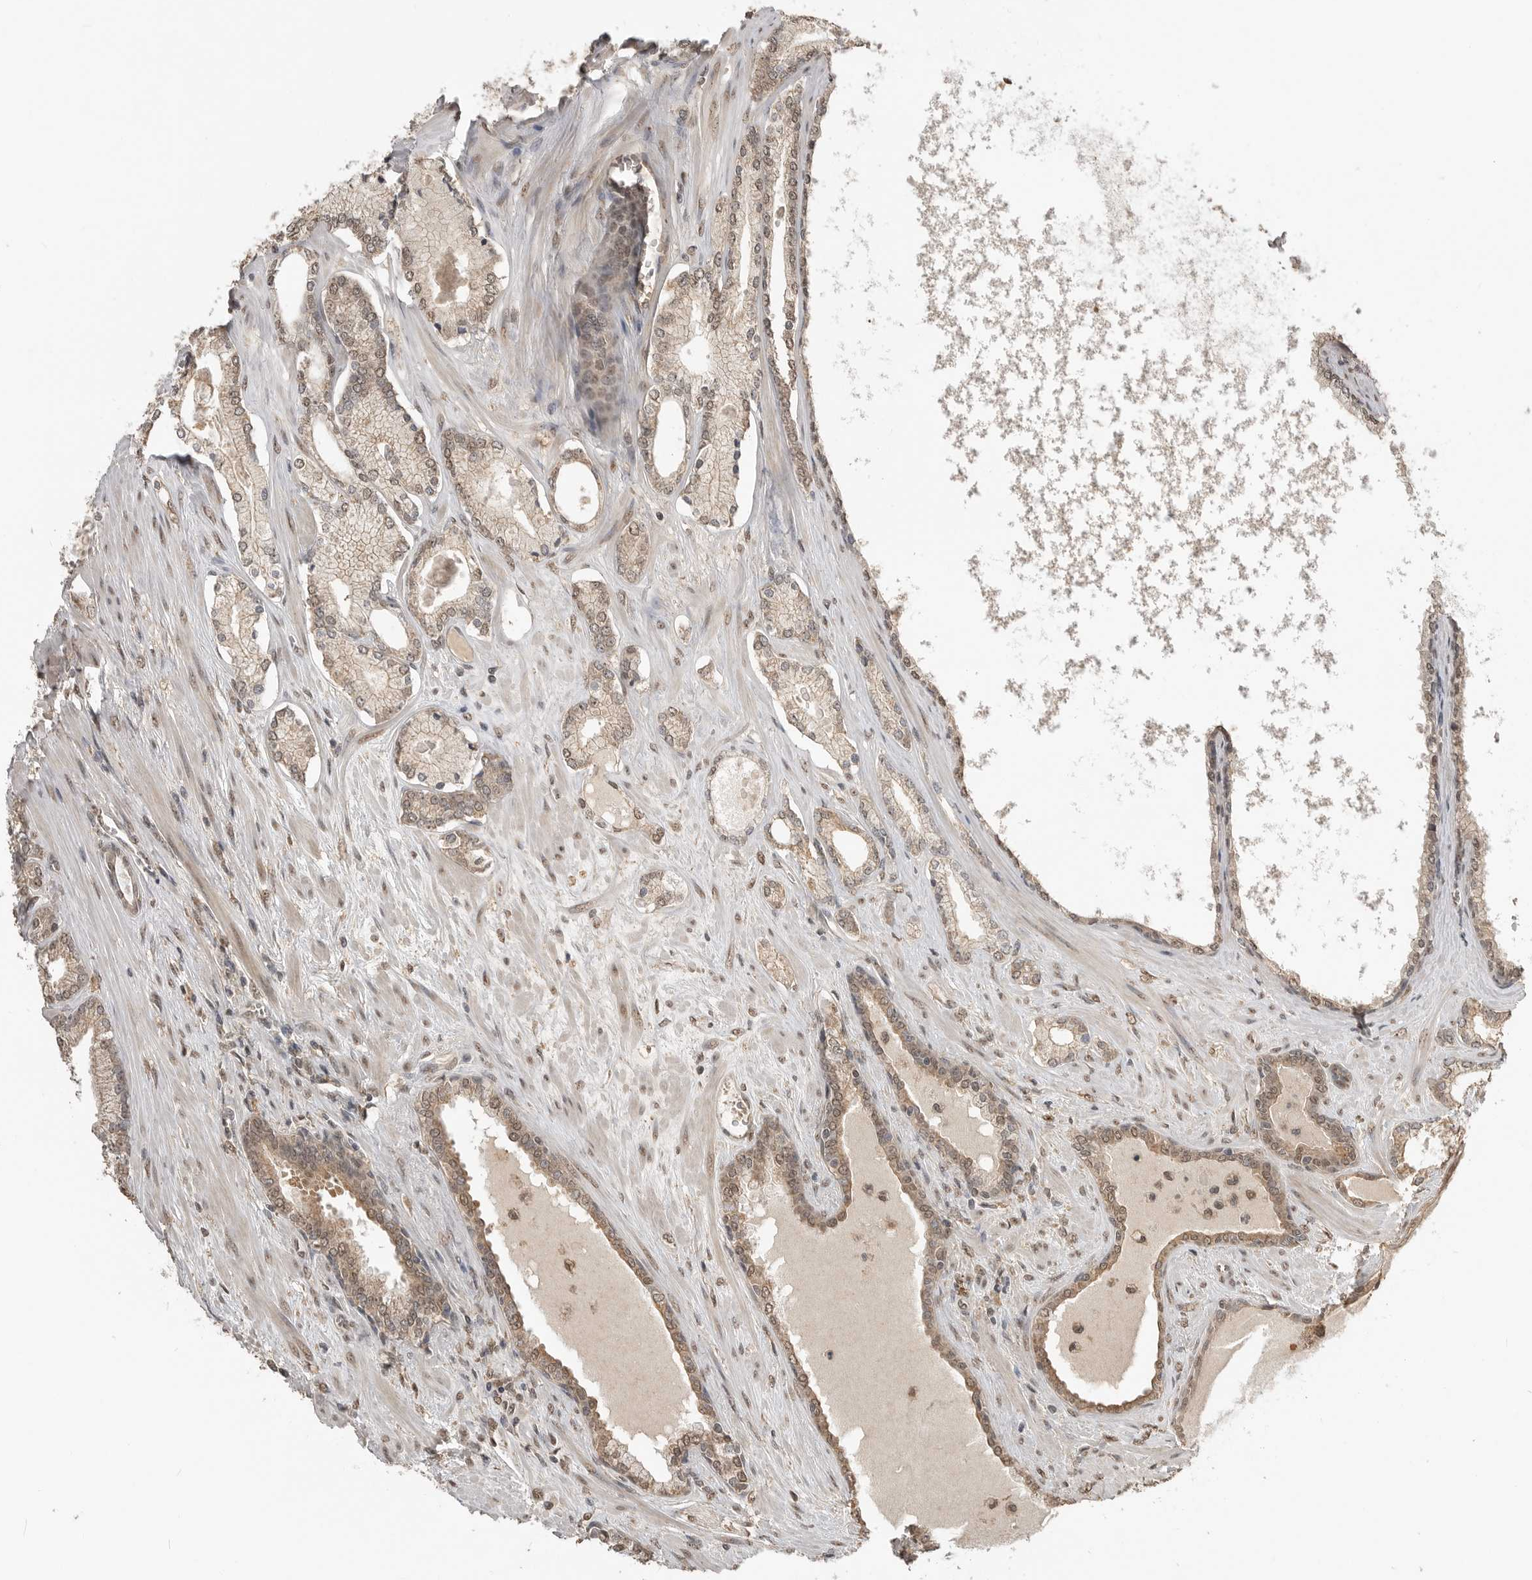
{"staining": {"intensity": "weak", "quantity": ">75%", "location": "cytoplasmic/membranous,nuclear"}, "tissue": "prostate cancer", "cell_type": "Tumor cells", "image_type": "cancer", "snomed": [{"axis": "morphology", "description": "Adenocarcinoma, Low grade"}, {"axis": "topography", "description": "Prostate"}], "caption": "Low-grade adenocarcinoma (prostate) was stained to show a protein in brown. There is low levels of weak cytoplasmic/membranous and nuclear staining in approximately >75% of tumor cells.", "gene": "ASPSCR1", "patient": {"sex": "male", "age": 70}}